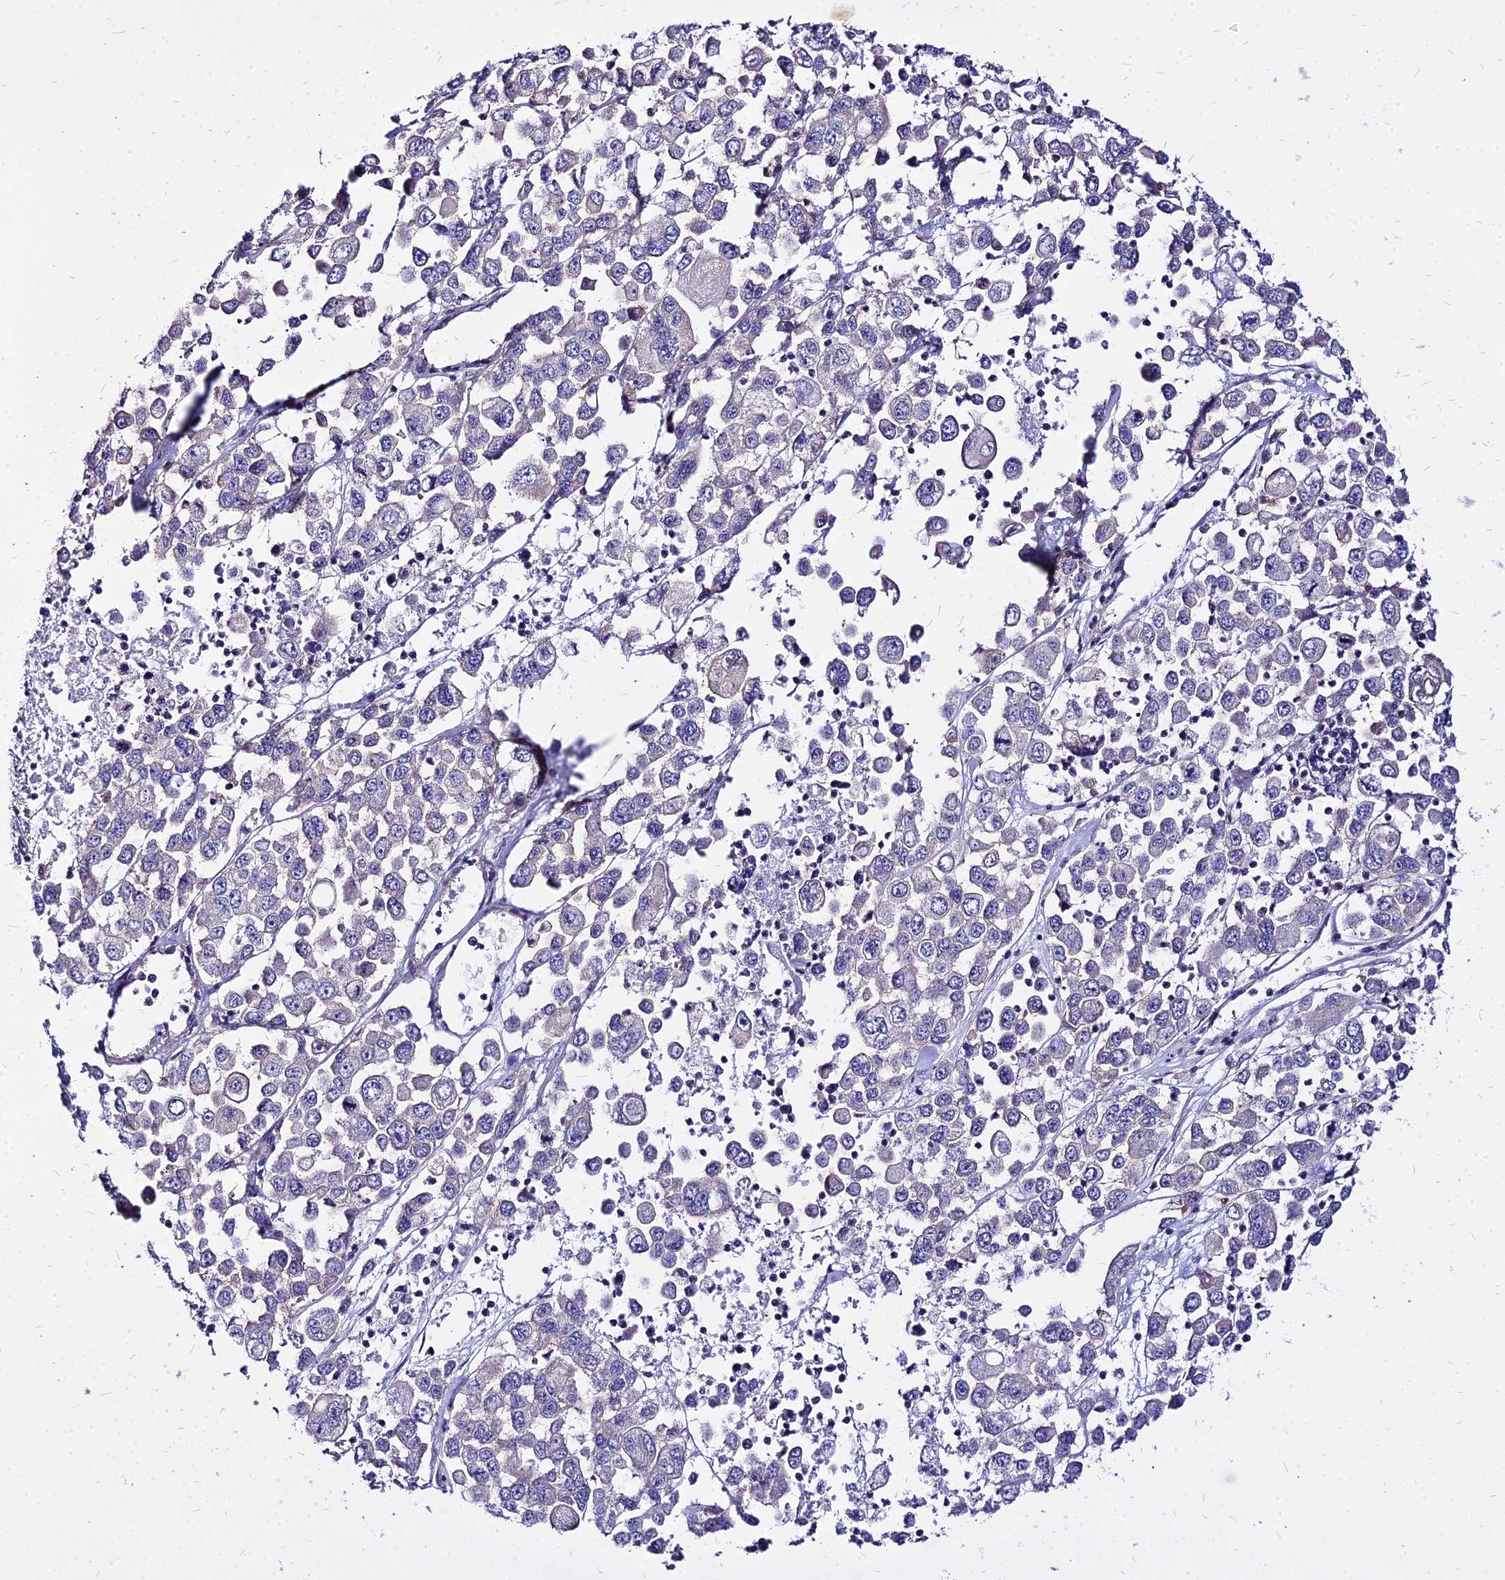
{"staining": {"intensity": "negative", "quantity": "none", "location": "none"}, "tissue": "melanoma", "cell_type": "Tumor cells", "image_type": "cancer", "snomed": [{"axis": "morphology", "description": "Malignant melanoma, Metastatic site"}, {"axis": "topography", "description": "Lymph node"}], "caption": "Immunohistochemistry (IHC) image of neoplastic tissue: human malignant melanoma (metastatic site) stained with DAB (3,3'-diaminobenzidine) shows no significant protein staining in tumor cells.", "gene": "COMMD10", "patient": {"sex": "female", "age": 54}}